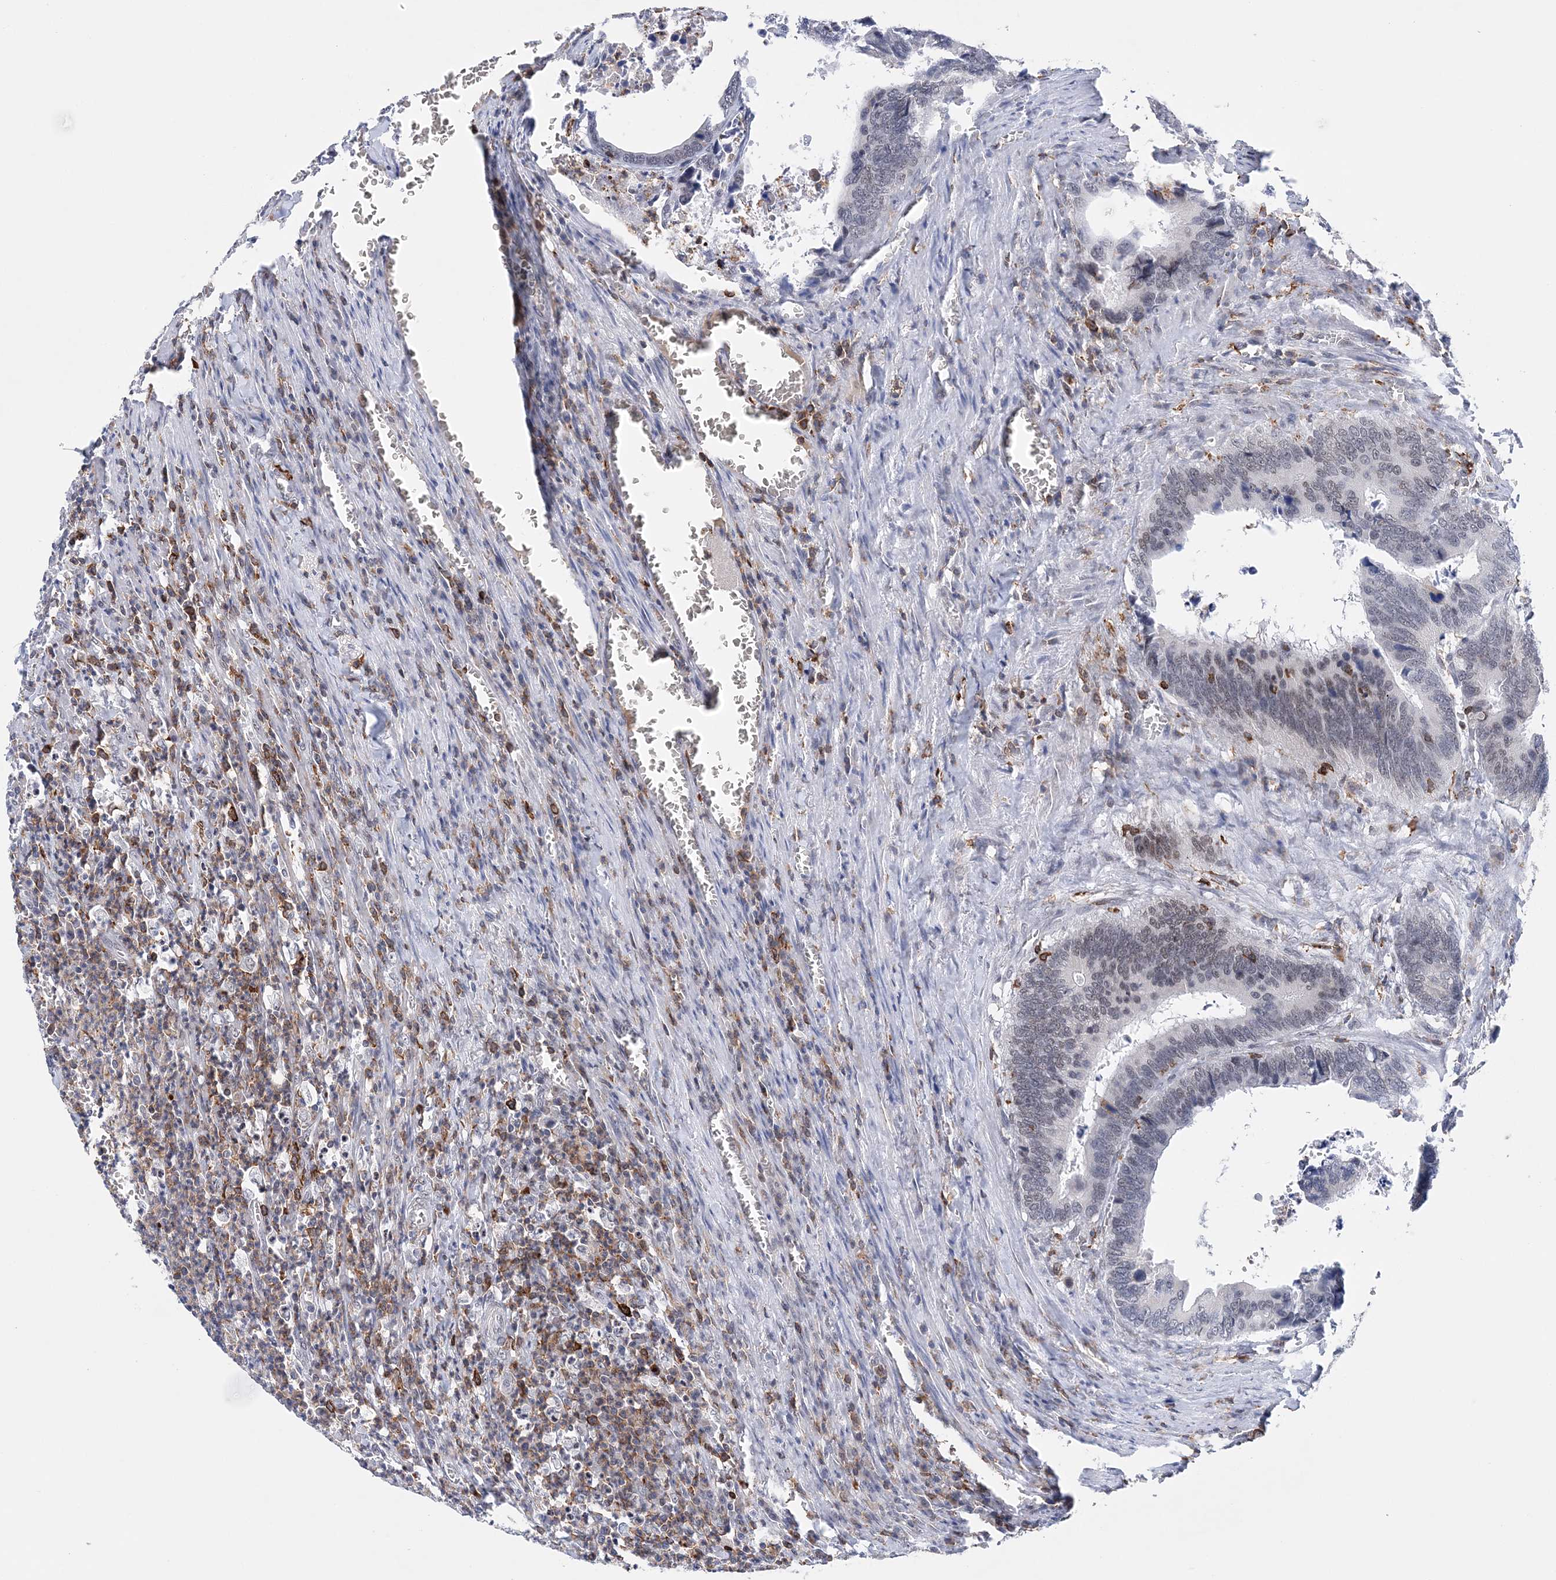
{"staining": {"intensity": "moderate", "quantity": "25%-75%", "location": "nuclear"}, "tissue": "colorectal cancer", "cell_type": "Tumor cells", "image_type": "cancer", "snomed": [{"axis": "morphology", "description": "Adenocarcinoma, NOS"}, {"axis": "topography", "description": "Colon"}], "caption": "Colorectal cancer tissue exhibits moderate nuclear staining in approximately 25%-75% of tumor cells", "gene": "PRMT9", "patient": {"sex": "male", "age": 72}}